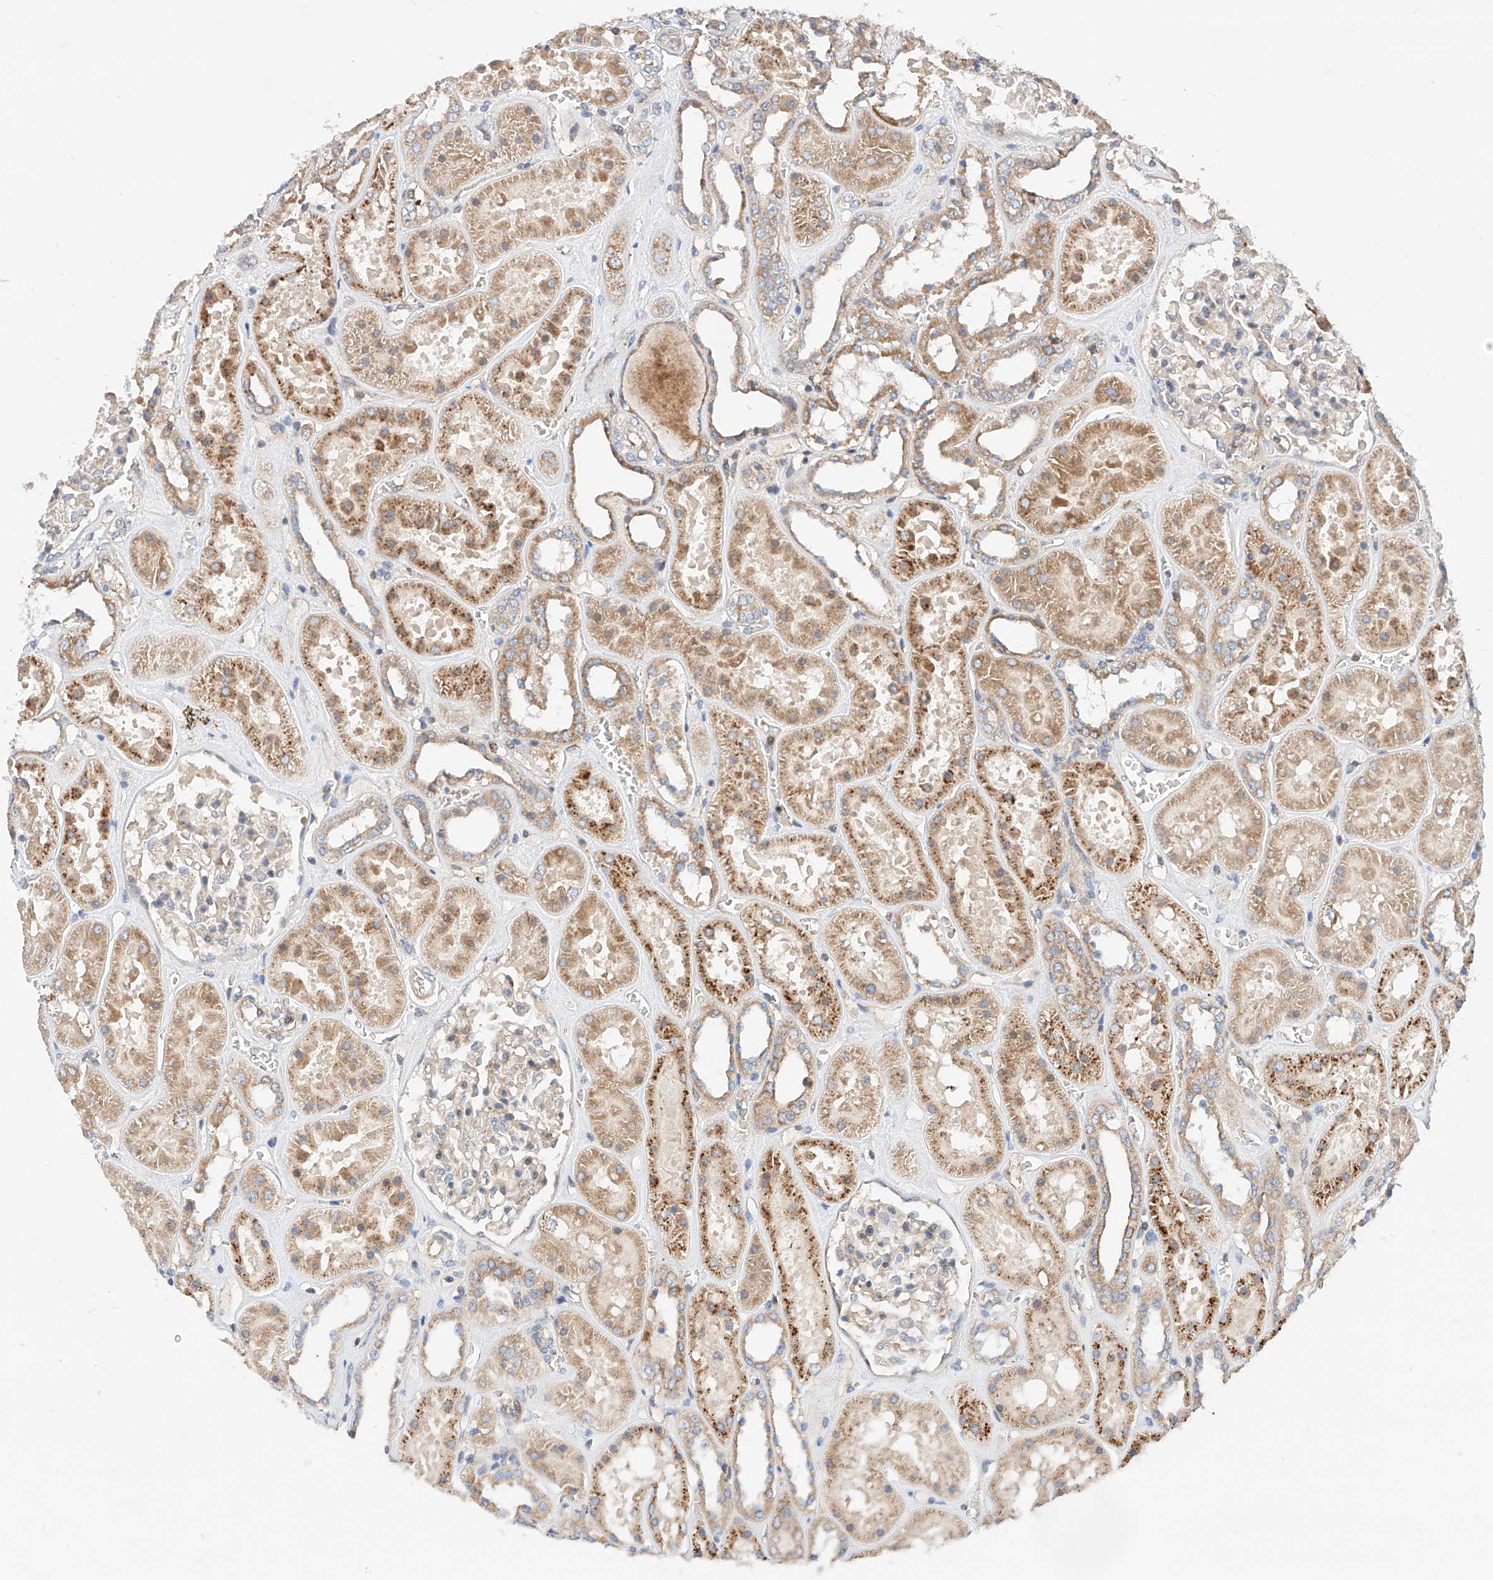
{"staining": {"intensity": "weak", "quantity": "25%-75%", "location": "none"}, "tissue": "kidney", "cell_type": "Cells in glomeruli", "image_type": "normal", "snomed": [{"axis": "morphology", "description": "Normal tissue, NOS"}, {"axis": "topography", "description": "Kidney"}], "caption": "IHC micrograph of unremarkable kidney stained for a protein (brown), which exhibits low levels of weak None positivity in approximately 25%-75% of cells in glomeruli.", "gene": "NR1D1", "patient": {"sex": "female", "age": 41}}